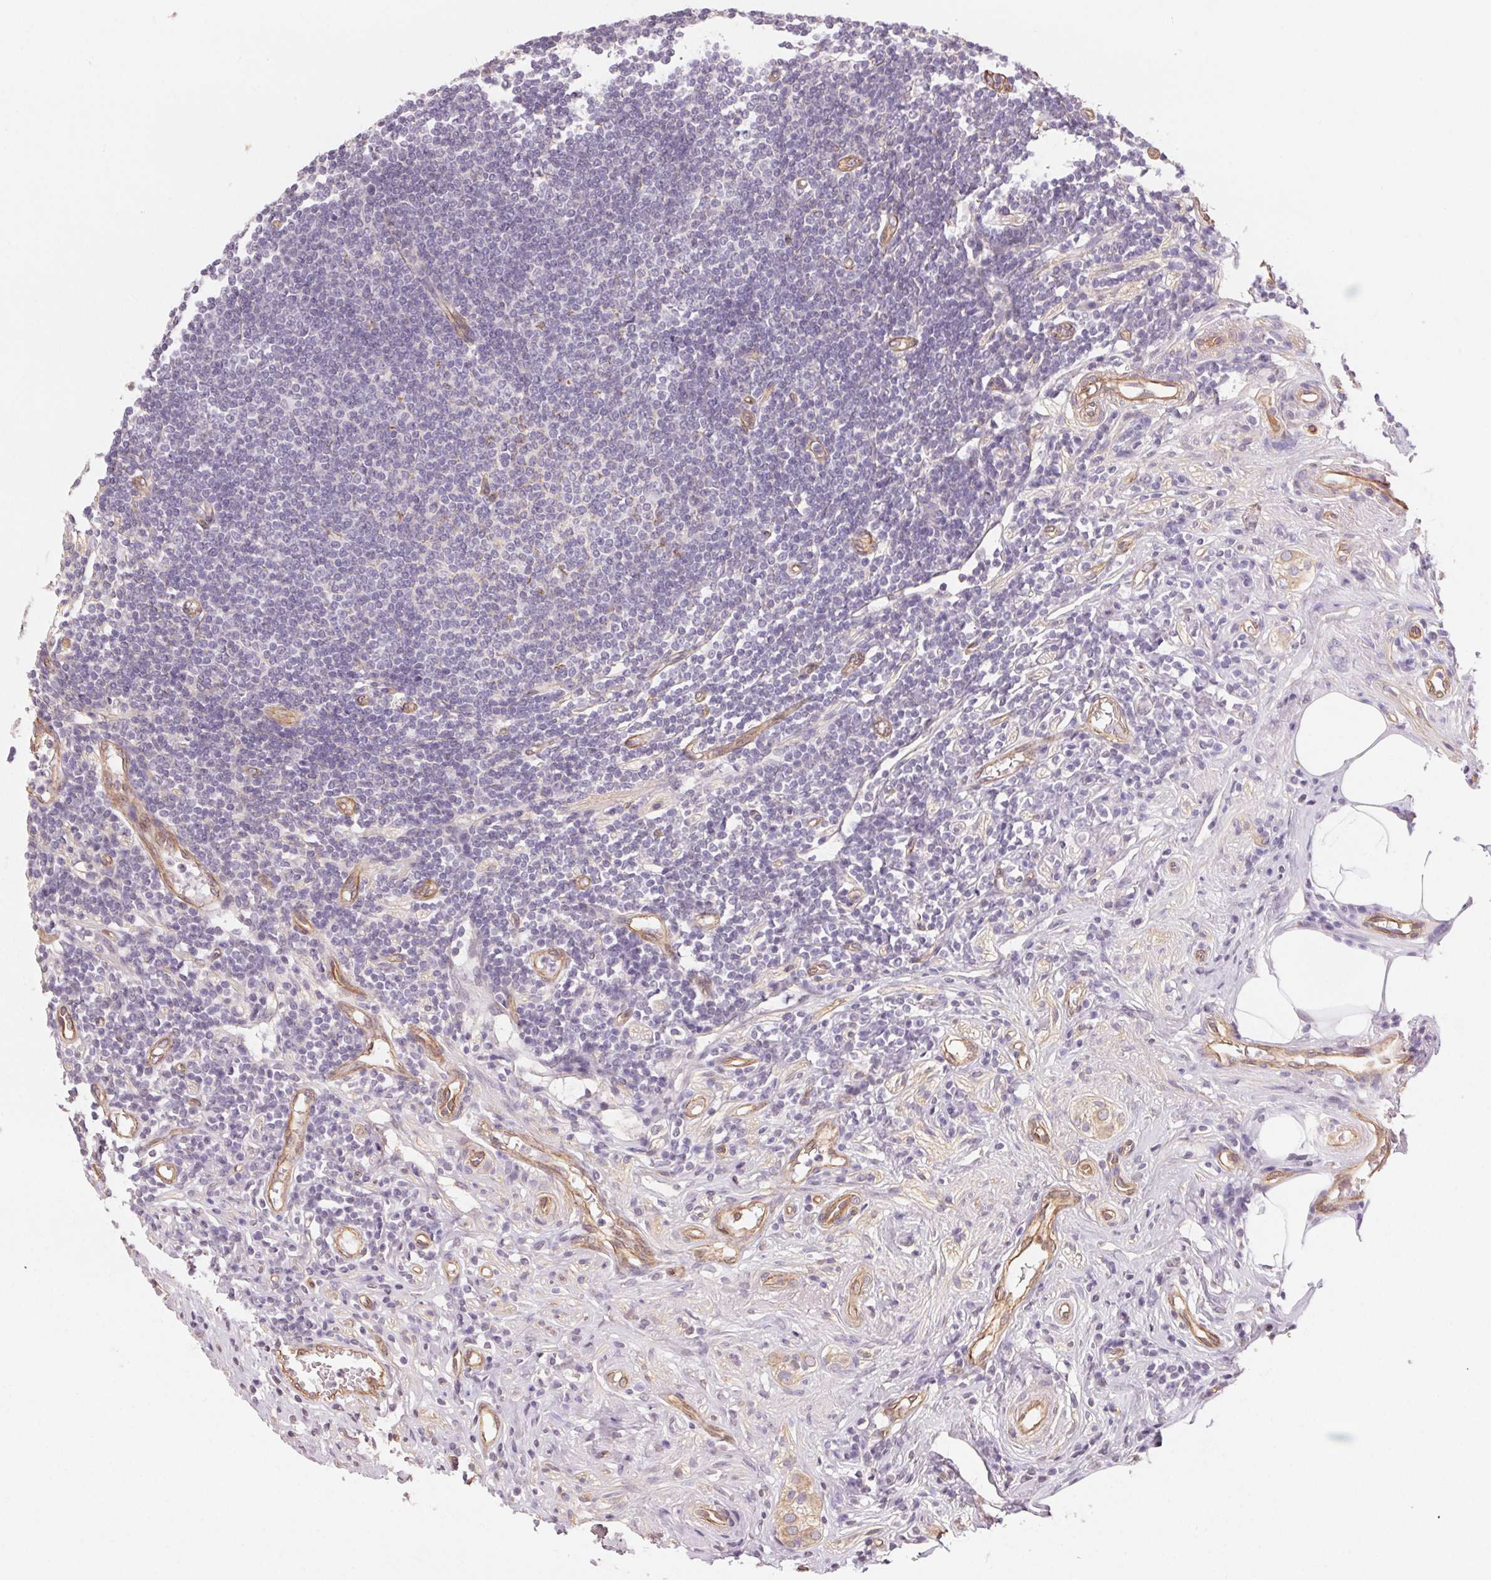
{"staining": {"intensity": "negative", "quantity": "none", "location": "none"}, "tissue": "appendix", "cell_type": "Glandular cells", "image_type": "normal", "snomed": [{"axis": "morphology", "description": "Normal tissue, NOS"}, {"axis": "topography", "description": "Appendix"}], "caption": "This is an IHC micrograph of unremarkable human appendix. There is no expression in glandular cells.", "gene": "PLA2G4F", "patient": {"sex": "female", "age": 57}}